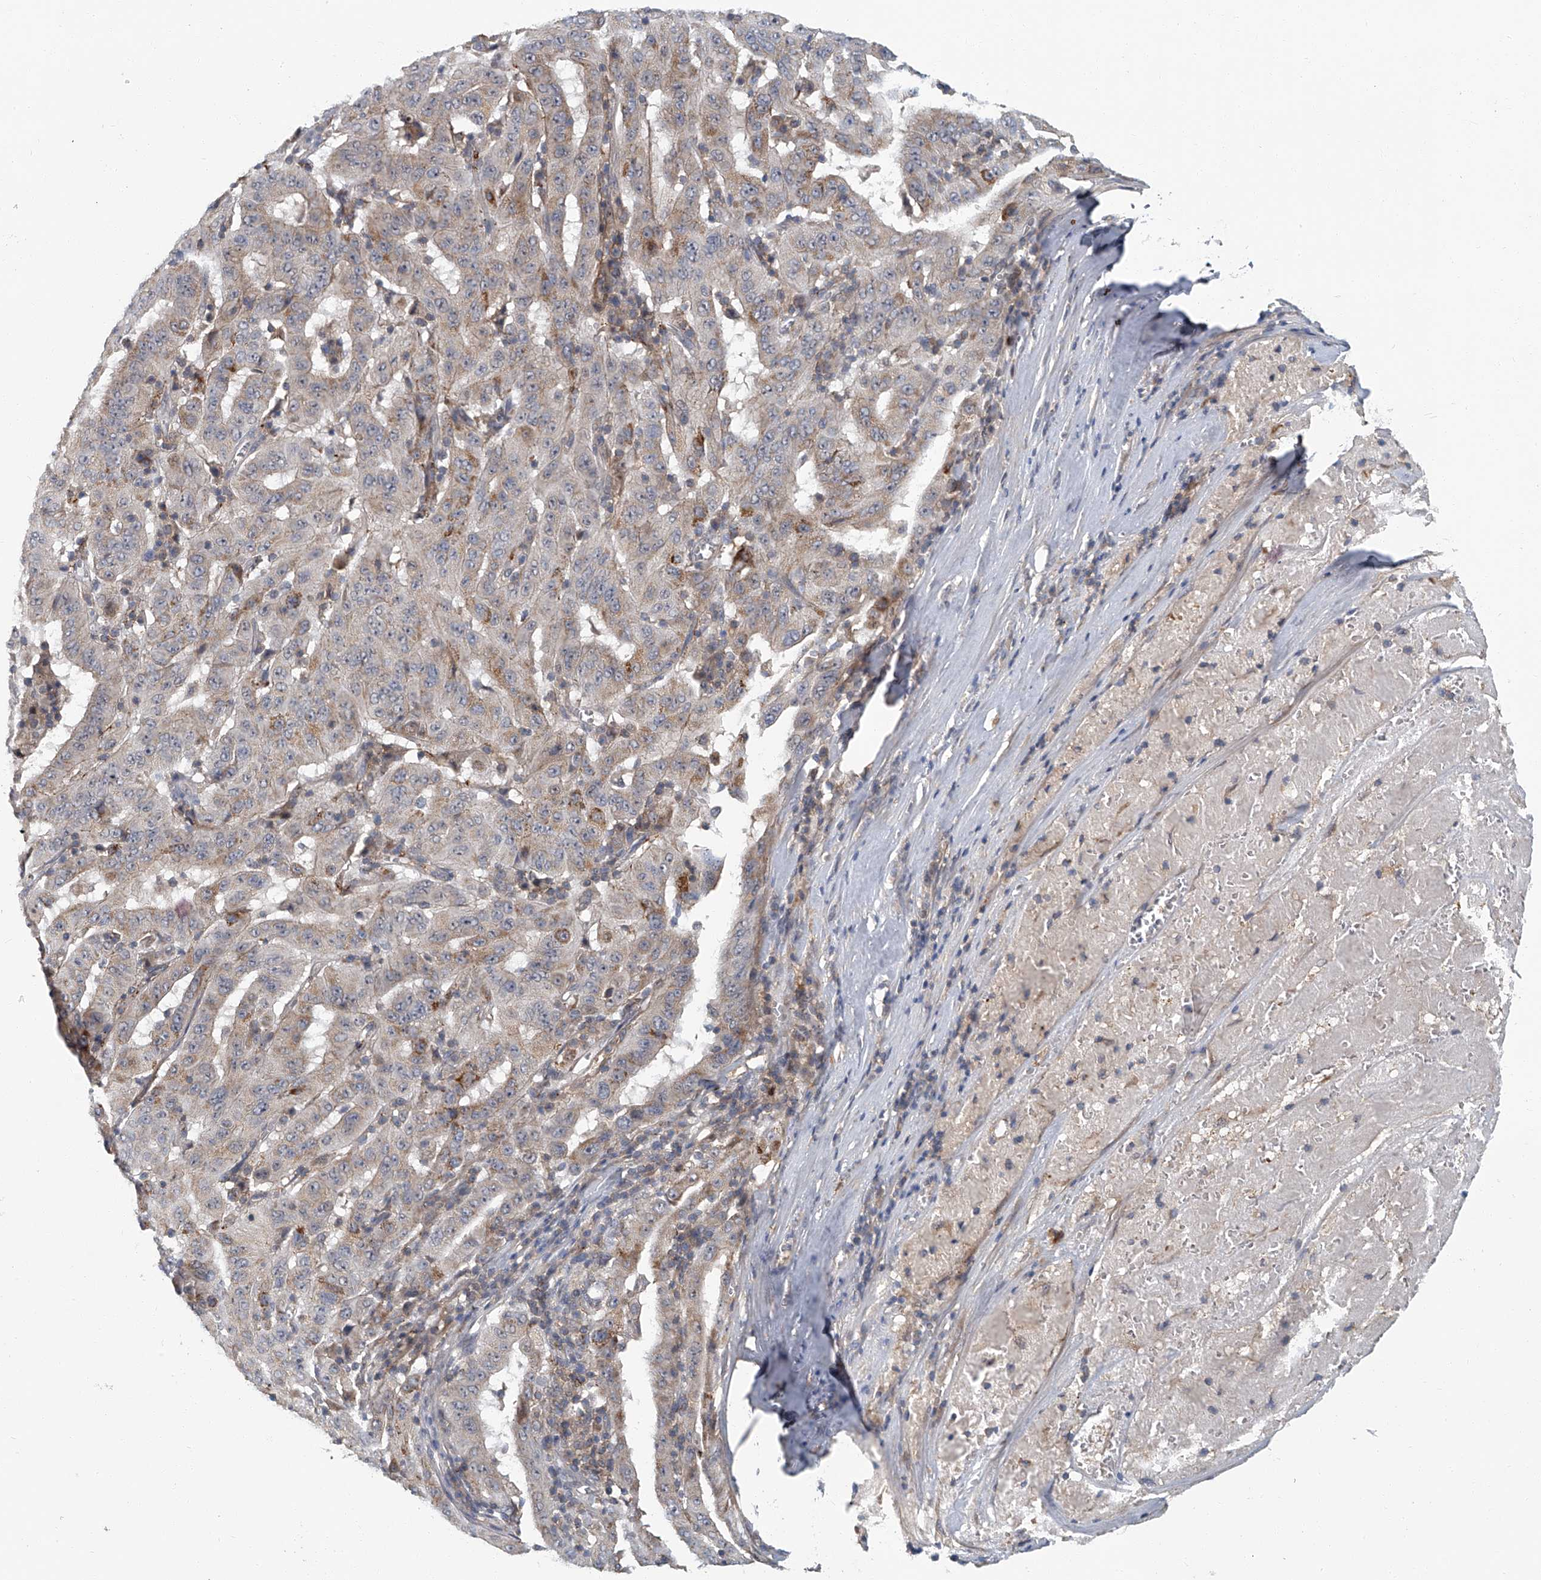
{"staining": {"intensity": "weak", "quantity": ">75%", "location": "cytoplasmic/membranous"}, "tissue": "pancreatic cancer", "cell_type": "Tumor cells", "image_type": "cancer", "snomed": [{"axis": "morphology", "description": "Adenocarcinoma, NOS"}, {"axis": "topography", "description": "Pancreas"}], "caption": "This micrograph demonstrates pancreatic cancer stained with IHC to label a protein in brown. The cytoplasmic/membranous of tumor cells show weak positivity for the protein. Nuclei are counter-stained blue.", "gene": "AKNAD1", "patient": {"sex": "male", "age": 63}}